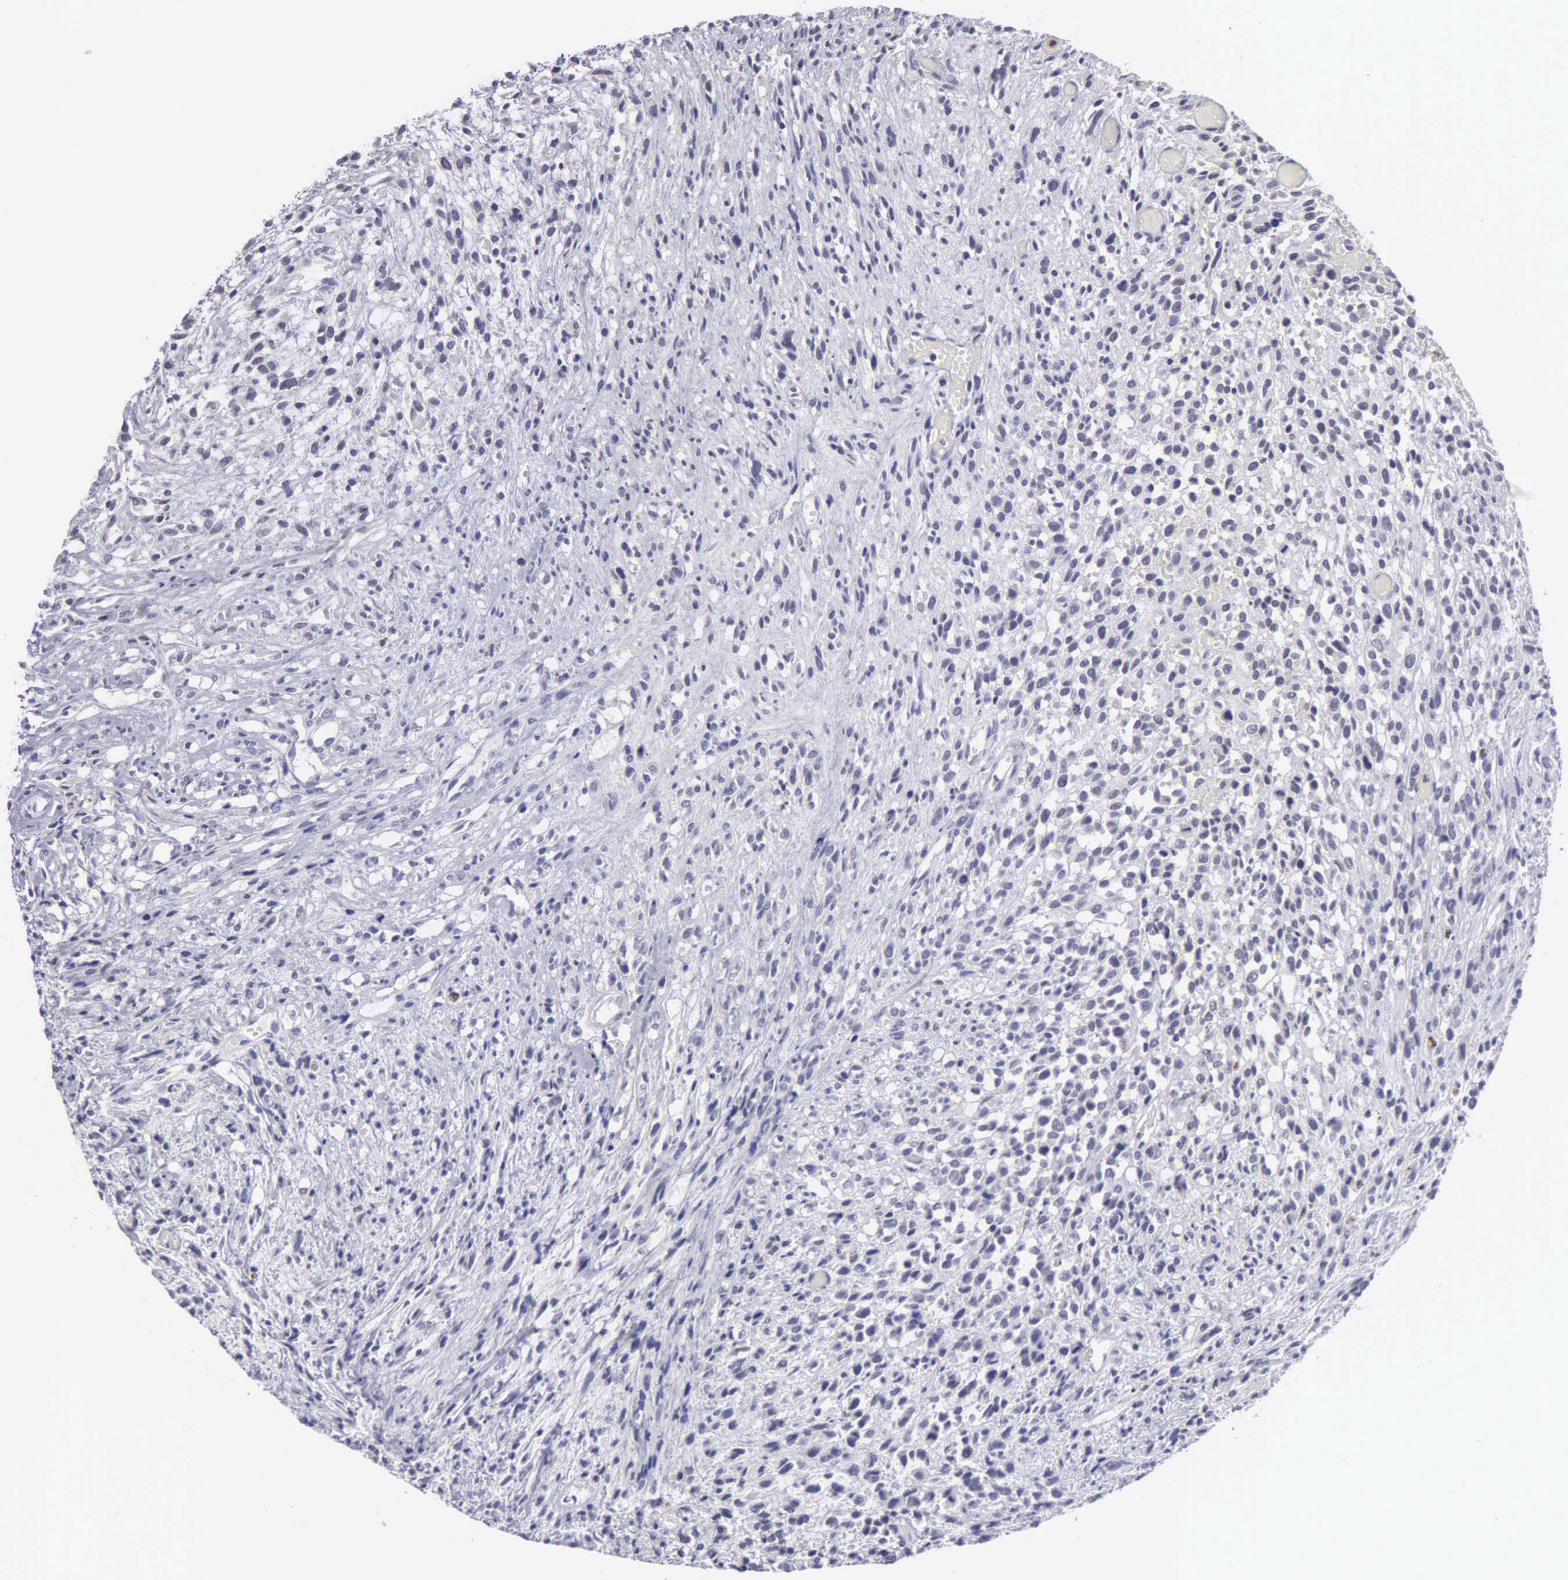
{"staining": {"intensity": "negative", "quantity": "none", "location": "none"}, "tissue": "glioma", "cell_type": "Tumor cells", "image_type": "cancer", "snomed": [{"axis": "morphology", "description": "Glioma, malignant, High grade"}, {"axis": "topography", "description": "Brain"}], "caption": "Micrograph shows no protein positivity in tumor cells of malignant high-grade glioma tissue.", "gene": "BRD1", "patient": {"sex": "male", "age": 66}}